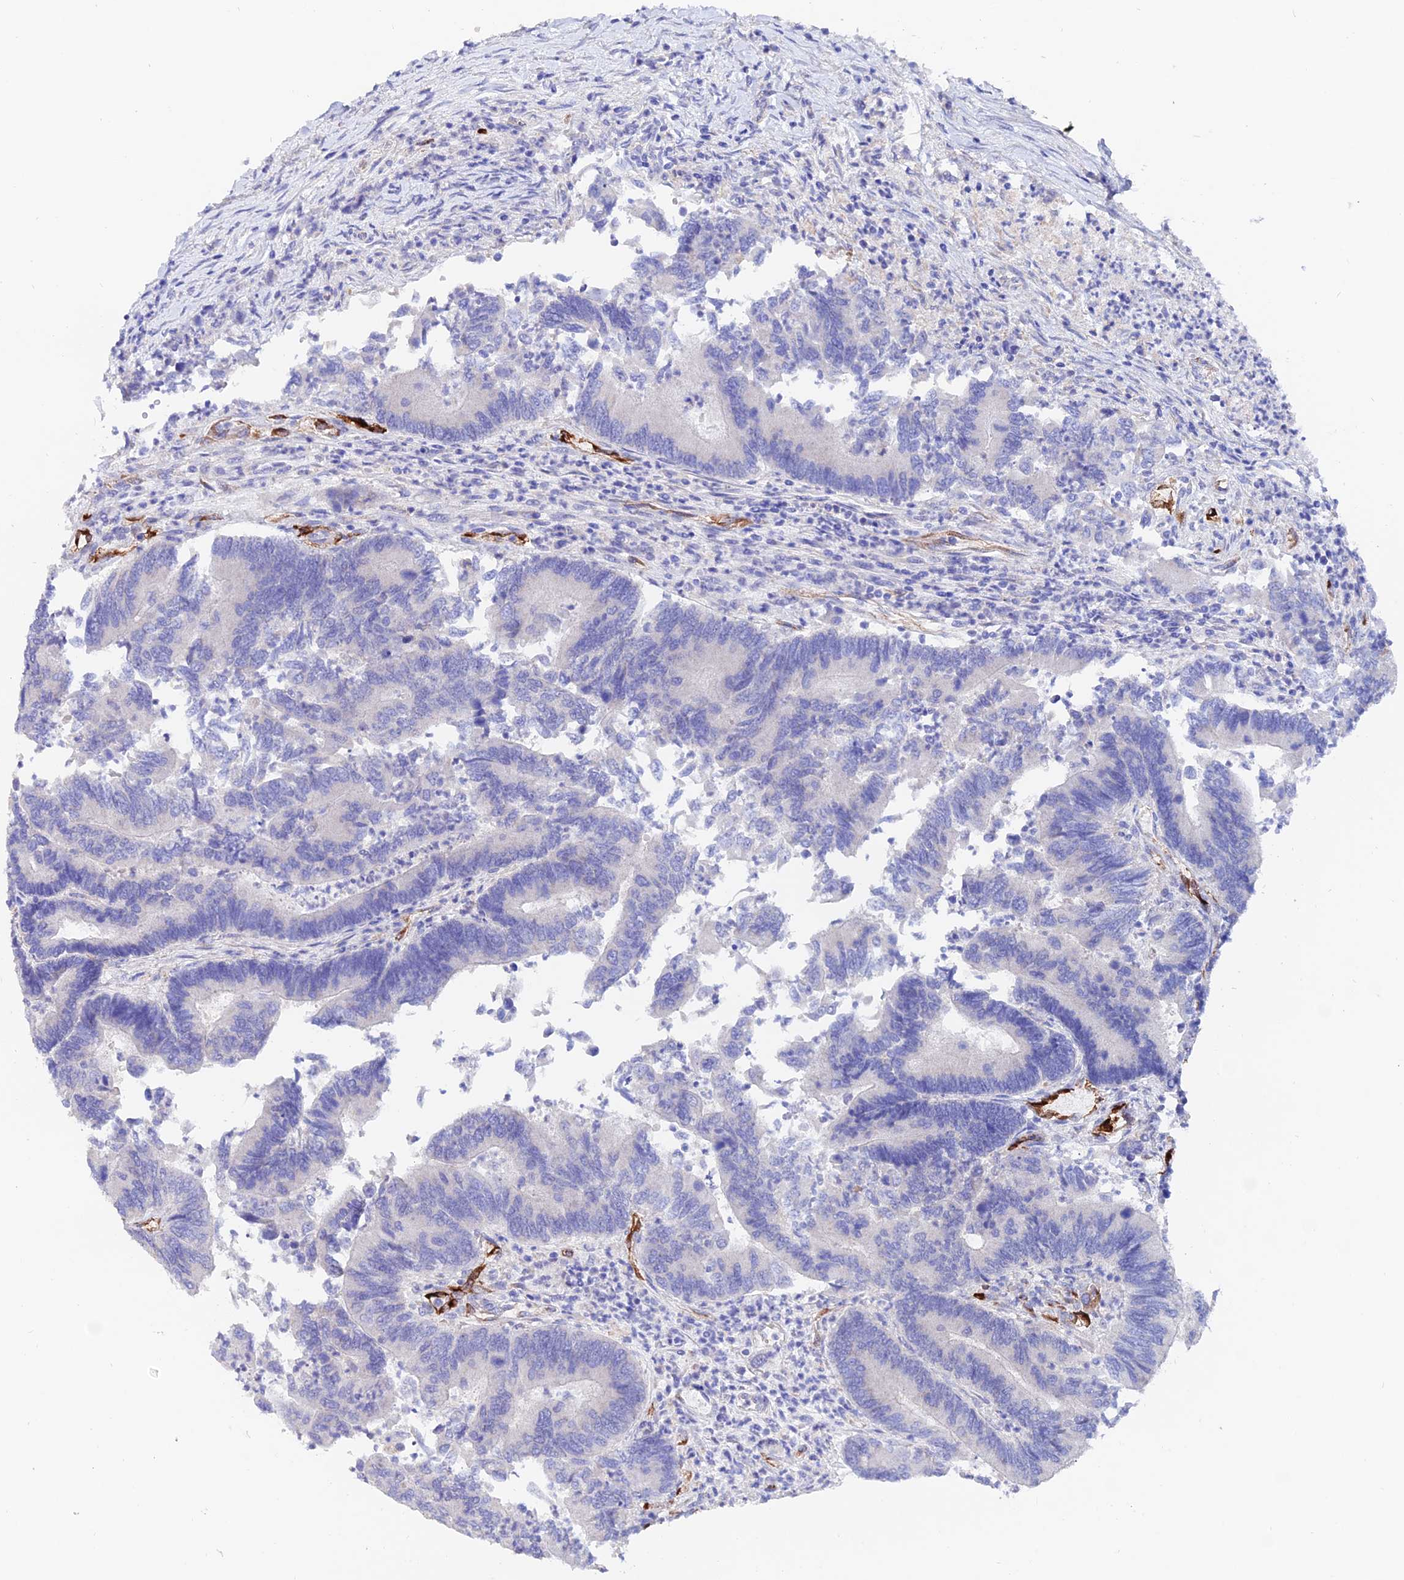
{"staining": {"intensity": "negative", "quantity": "none", "location": "none"}, "tissue": "colorectal cancer", "cell_type": "Tumor cells", "image_type": "cancer", "snomed": [{"axis": "morphology", "description": "Adenocarcinoma, NOS"}, {"axis": "topography", "description": "Colon"}], "caption": "Protein analysis of adenocarcinoma (colorectal) reveals no significant positivity in tumor cells.", "gene": "ESM1", "patient": {"sex": "female", "age": 67}}